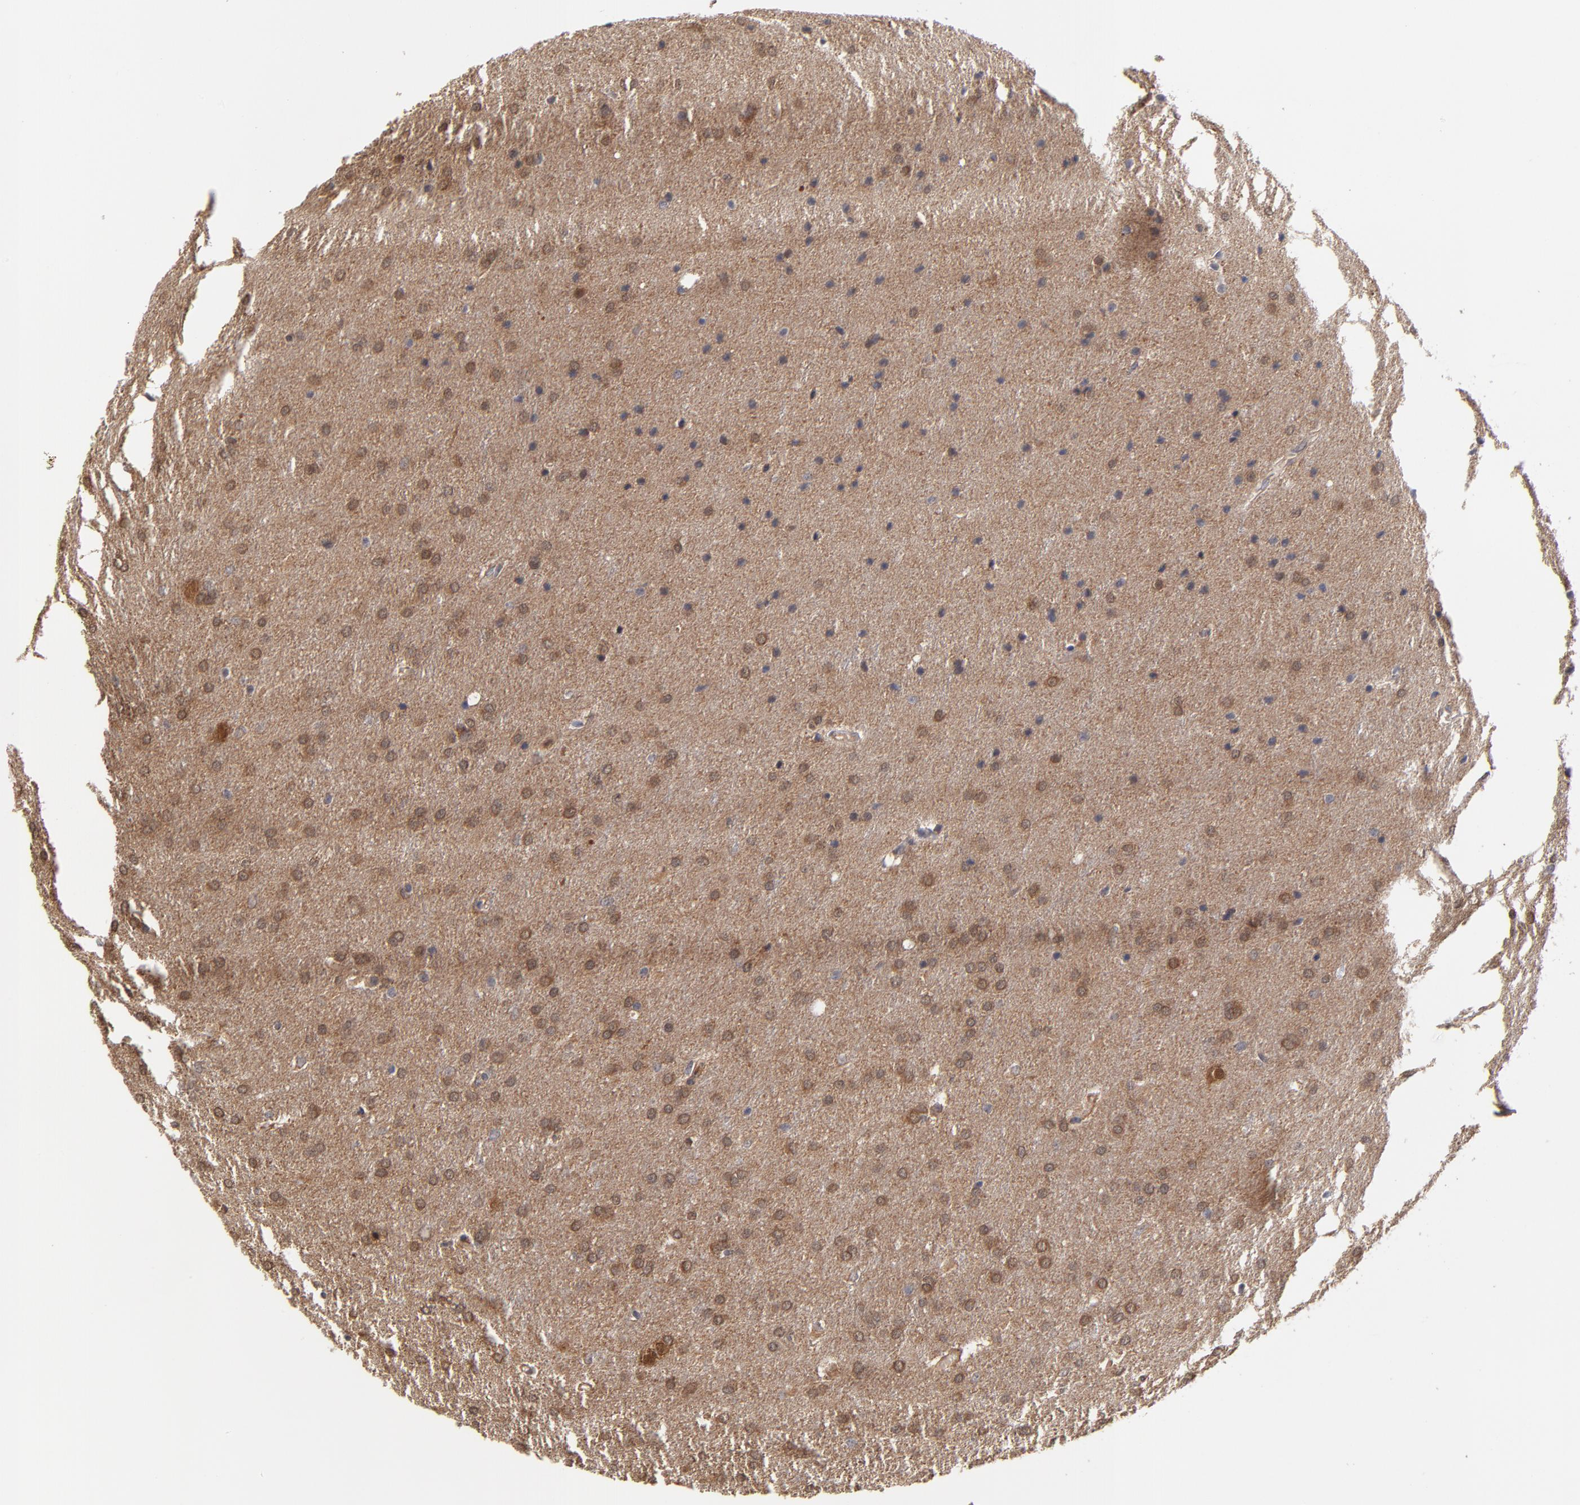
{"staining": {"intensity": "moderate", "quantity": ">75%", "location": "cytoplasmic/membranous"}, "tissue": "glioma", "cell_type": "Tumor cells", "image_type": "cancer", "snomed": [{"axis": "morphology", "description": "Glioma, malignant, Low grade"}, {"axis": "topography", "description": "Brain"}], "caption": "Brown immunohistochemical staining in human malignant low-grade glioma exhibits moderate cytoplasmic/membranous staining in about >75% of tumor cells.", "gene": "PCMT1", "patient": {"sex": "female", "age": 32}}